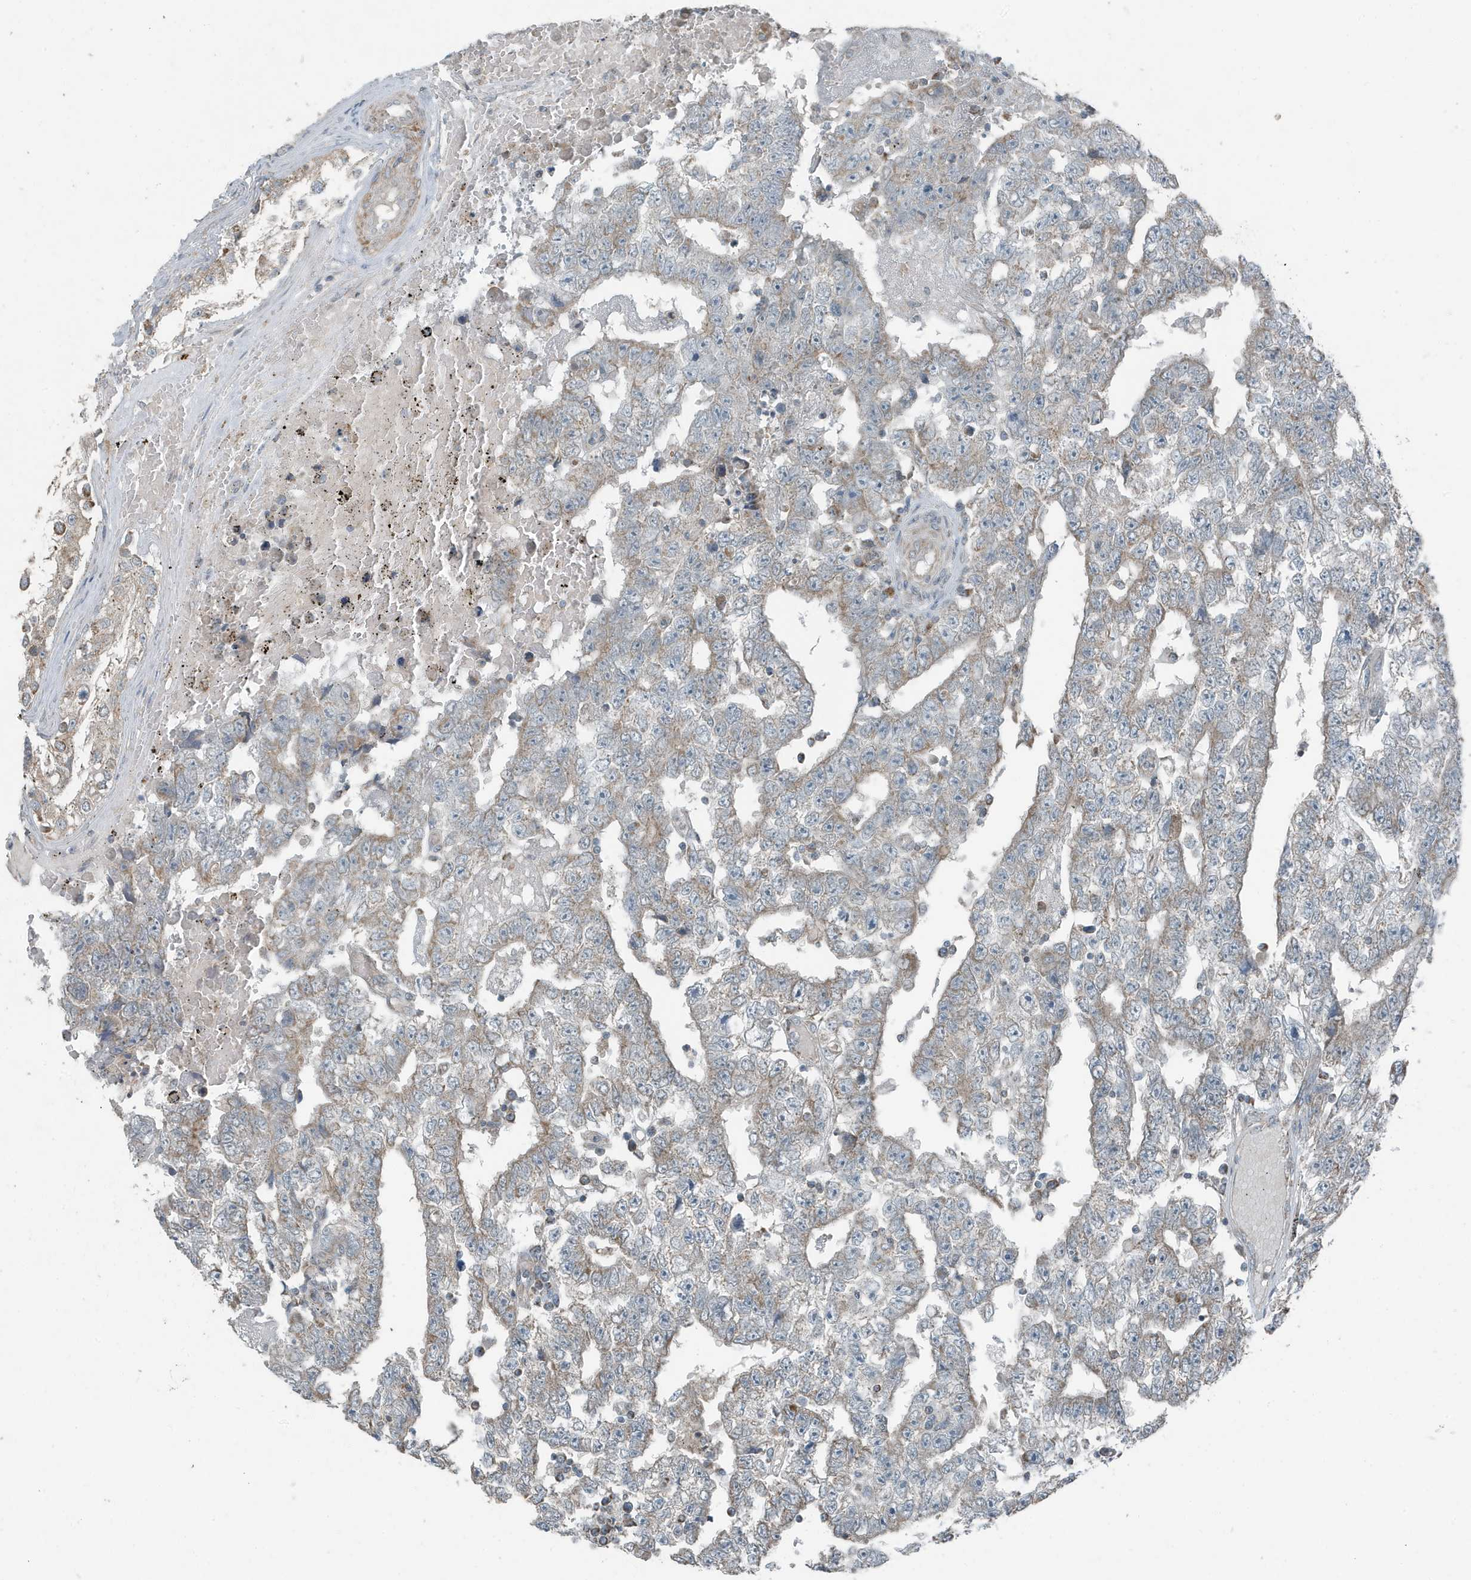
{"staining": {"intensity": "weak", "quantity": "<25%", "location": "cytoplasmic/membranous"}, "tissue": "testis cancer", "cell_type": "Tumor cells", "image_type": "cancer", "snomed": [{"axis": "morphology", "description": "Carcinoma, Embryonal, NOS"}, {"axis": "topography", "description": "Testis"}], "caption": "Photomicrograph shows no significant protein positivity in tumor cells of testis embryonal carcinoma.", "gene": "MT-CYB", "patient": {"sex": "male", "age": 25}}